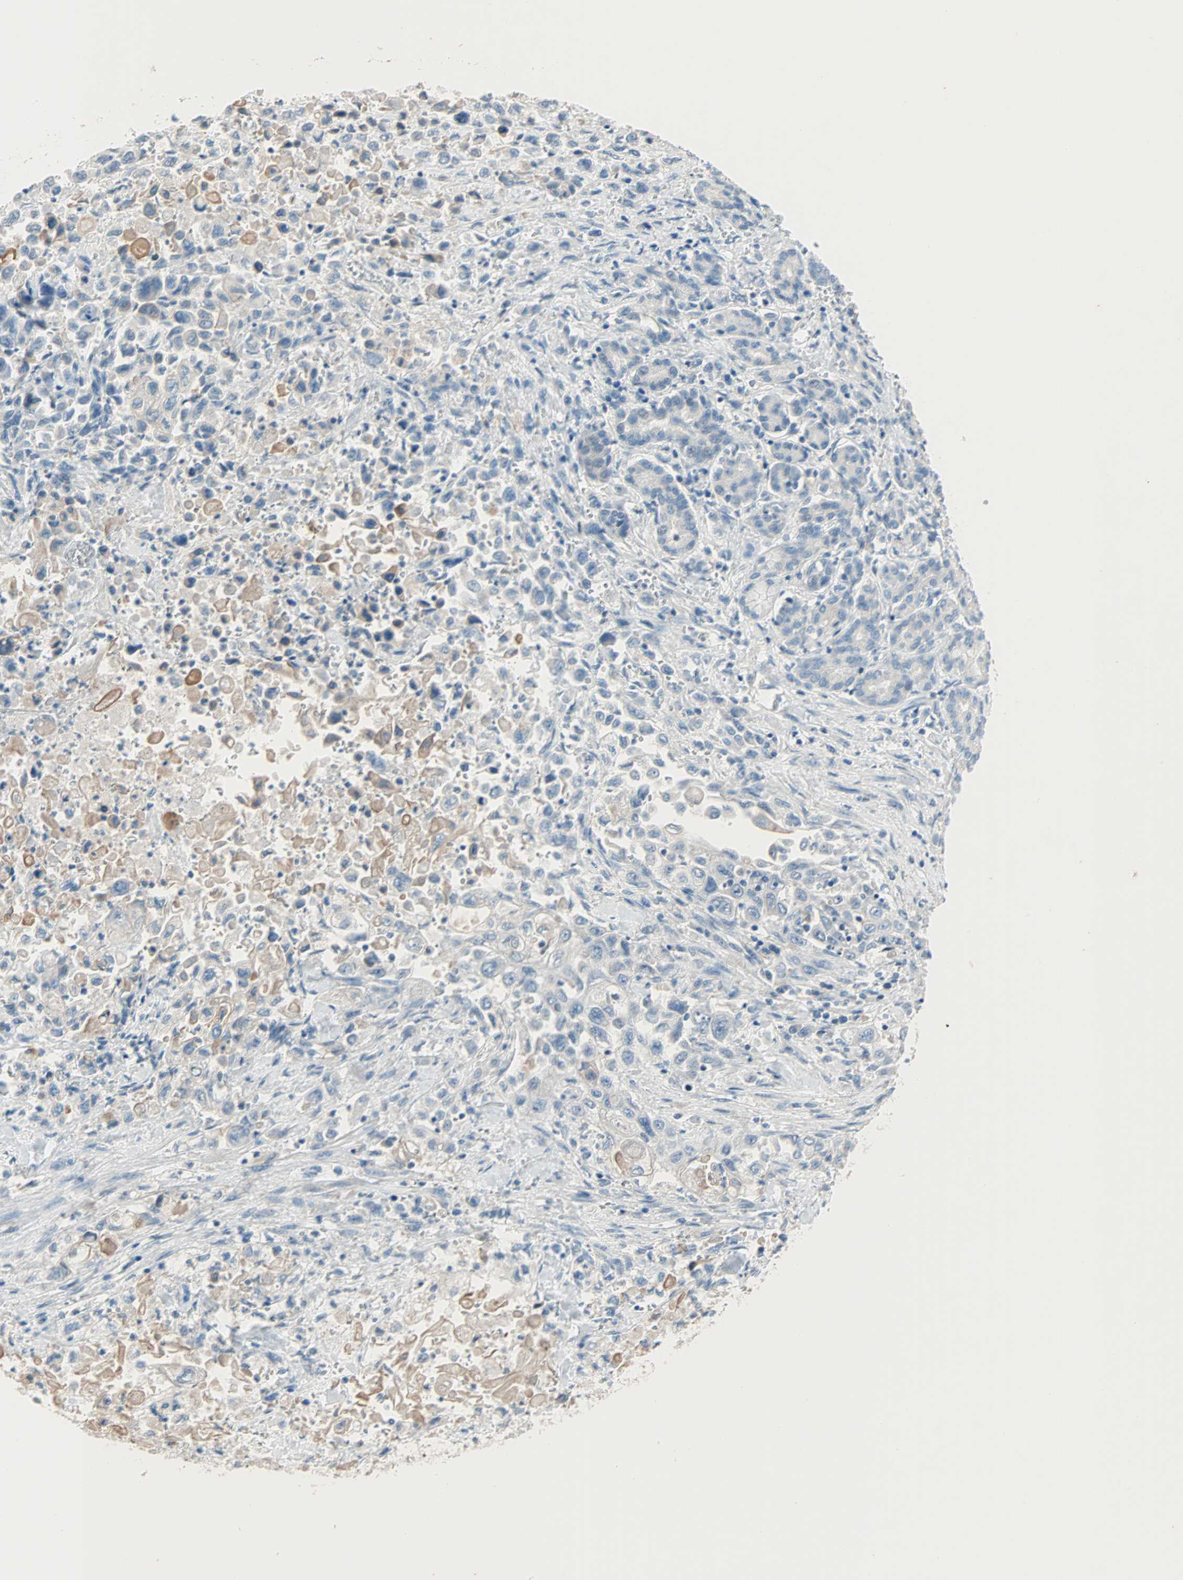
{"staining": {"intensity": "negative", "quantity": "none", "location": "none"}, "tissue": "pancreatic cancer", "cell_type": "Tumor cells", "image_type": "cancer", "snomed": [{"axis": "morphology", "description": "Adenocarcinoma, NOS"}, {"axis": "topography", "description": "Pancreas"}], "caption": "This is an immunohistochemistry (IHC) micrograph of pancreatic cancer. There is no positivity in tumor cells.", "gene": "ACVRL1", "patient": {"sex": "male", "age": 70}}